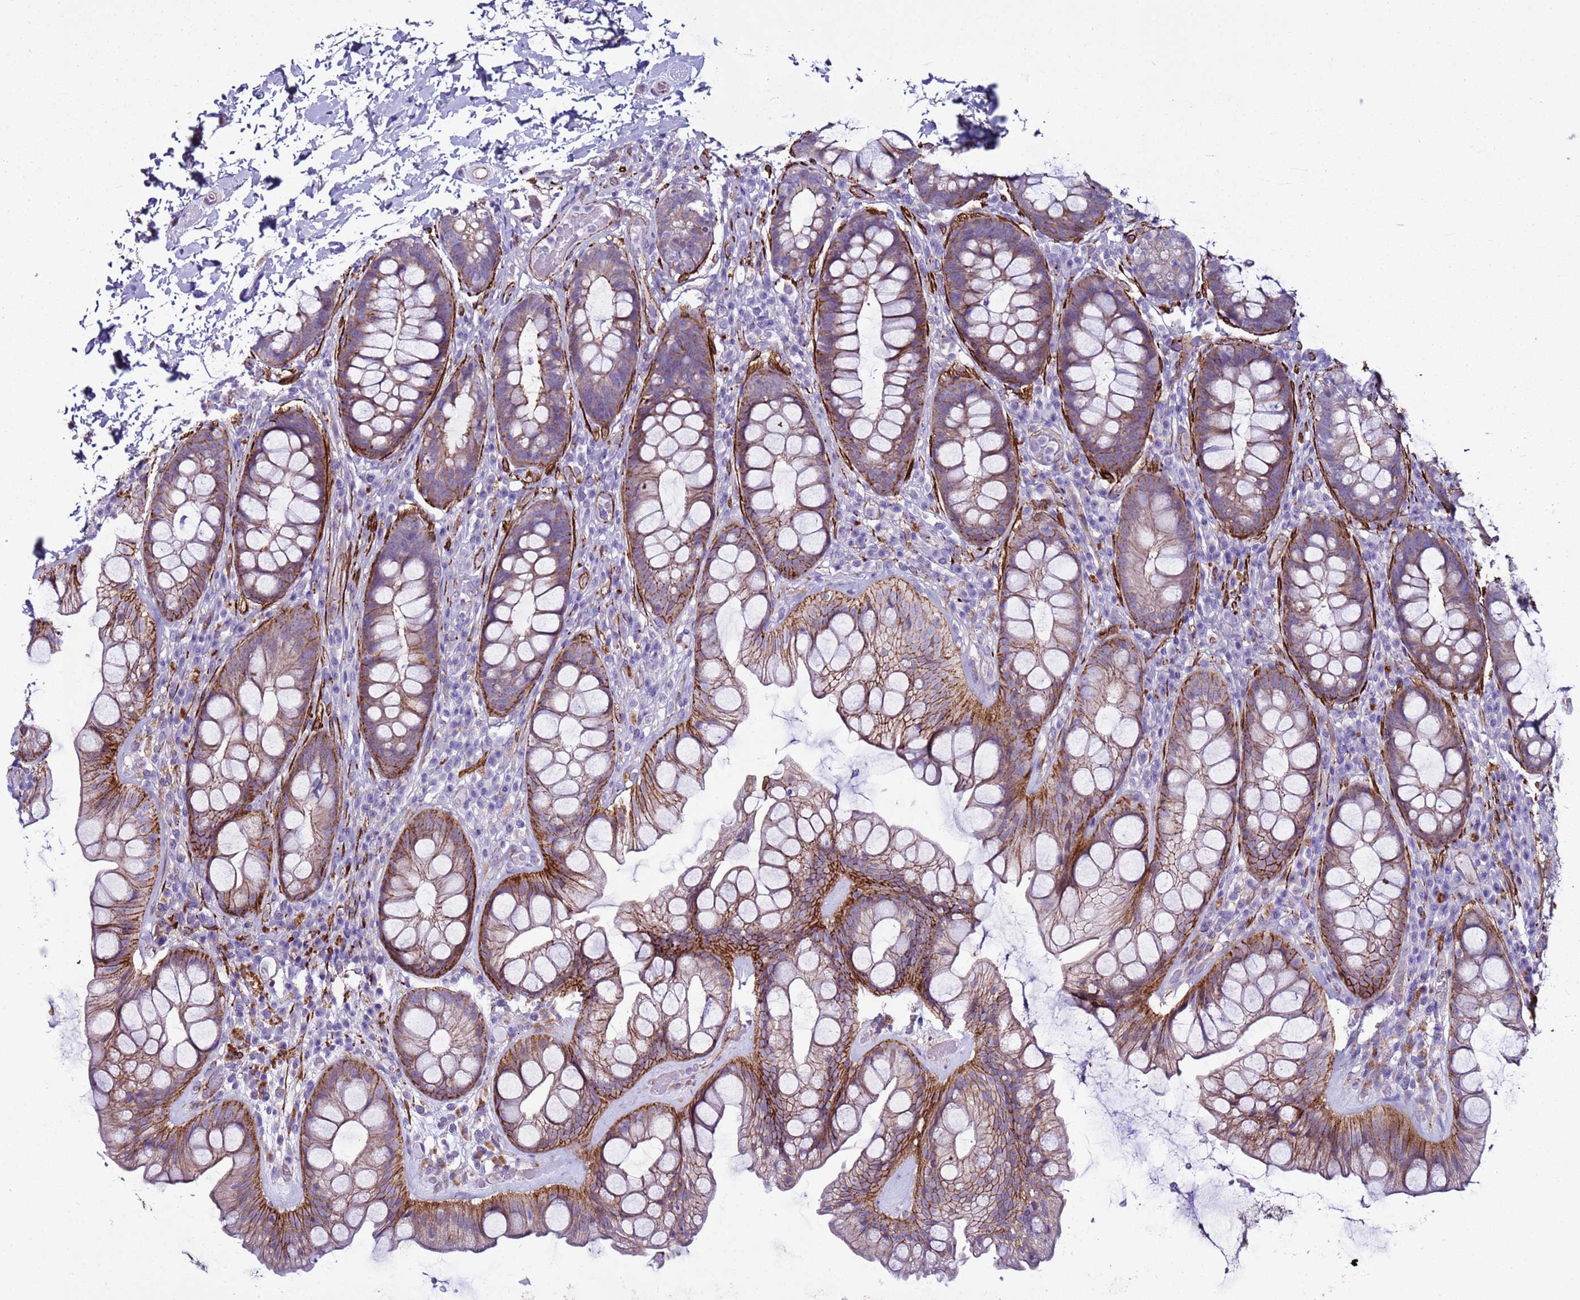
{"staining": {"intensity": "moderate", "quantity": "25%-75%", "location": "cytoplasmic/membranous"}, "tissue": "rectum", "cell_type": "Glandular cells", "image_type": "normal", "snomed": [{"axis": "morphology", "description": "Normal tissue, NOS"}, {"axis": "topography", "description": "Rectum"}], "caption": "Unremarkable rectum displays moderate cytoplasmic/membranous staining in about 25%-75% of glandular cells (DAB IHC, brown staining for protein, blue staining for nuclei)..", "gene": "RABL2A", "patient": {"sex": "male", "age": 74}}